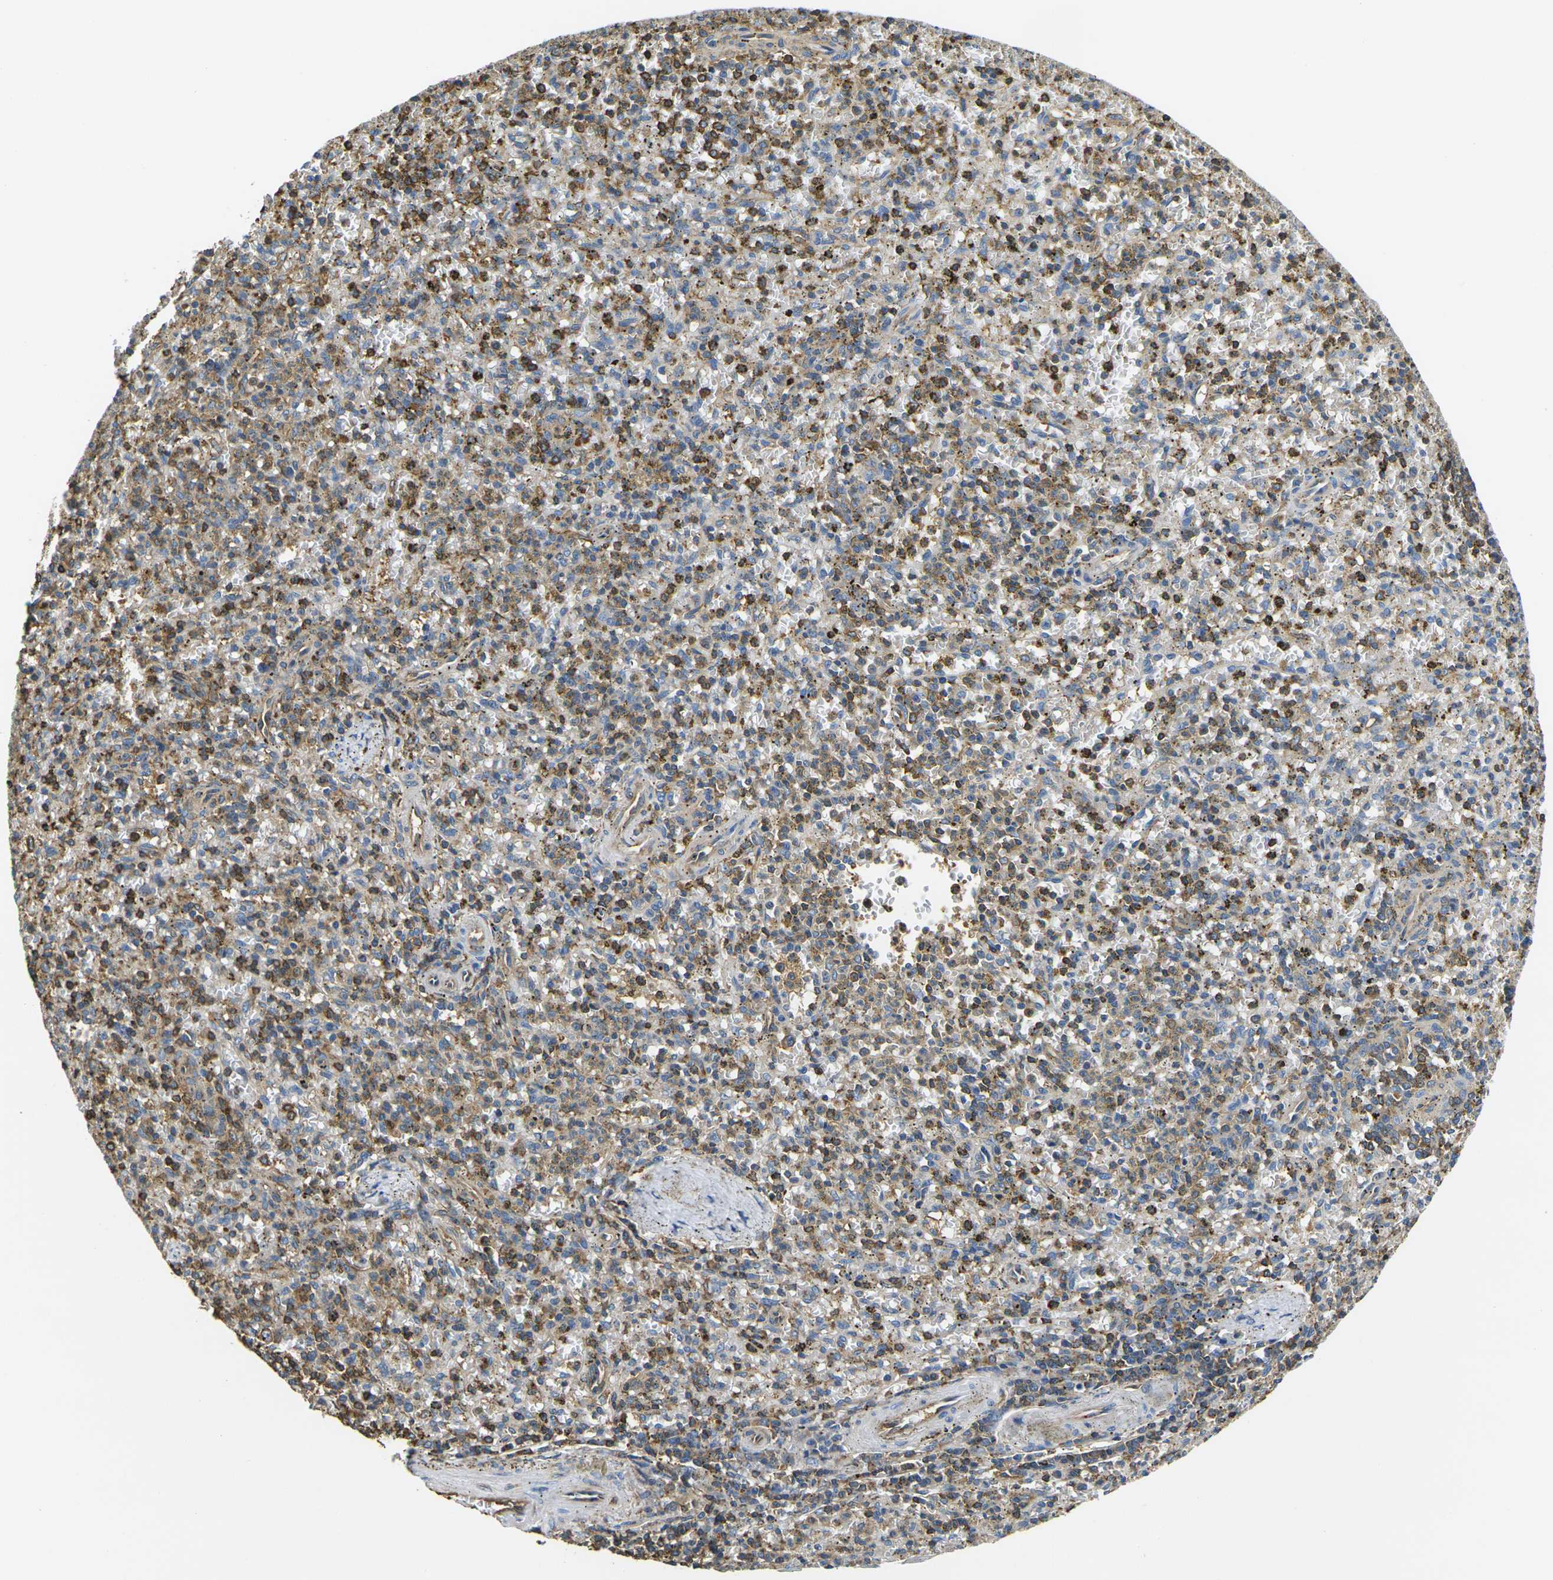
{"staining": {"intensity": "moderate", "quantity": "25%-75%", "location": "cytoplasmic/membranous"}, "tissue": "spleen", "cell_type": "Cells in red pulp", "image_type": "normal", "snomed": [{"axis": "morphology", "description": "Normal tissue, NOS"}, {"axis": "topography", "description": "Spleen"}], "caption": "Protein analysis of normal spleen demonstrates moderate cytoplasmic/membranous positivity in approximately 25%-75% of cells in red pulp. Nuclei are stained in blue.", "gene": "FAM110D", "patient": {"sex": "male", "age": 72}}